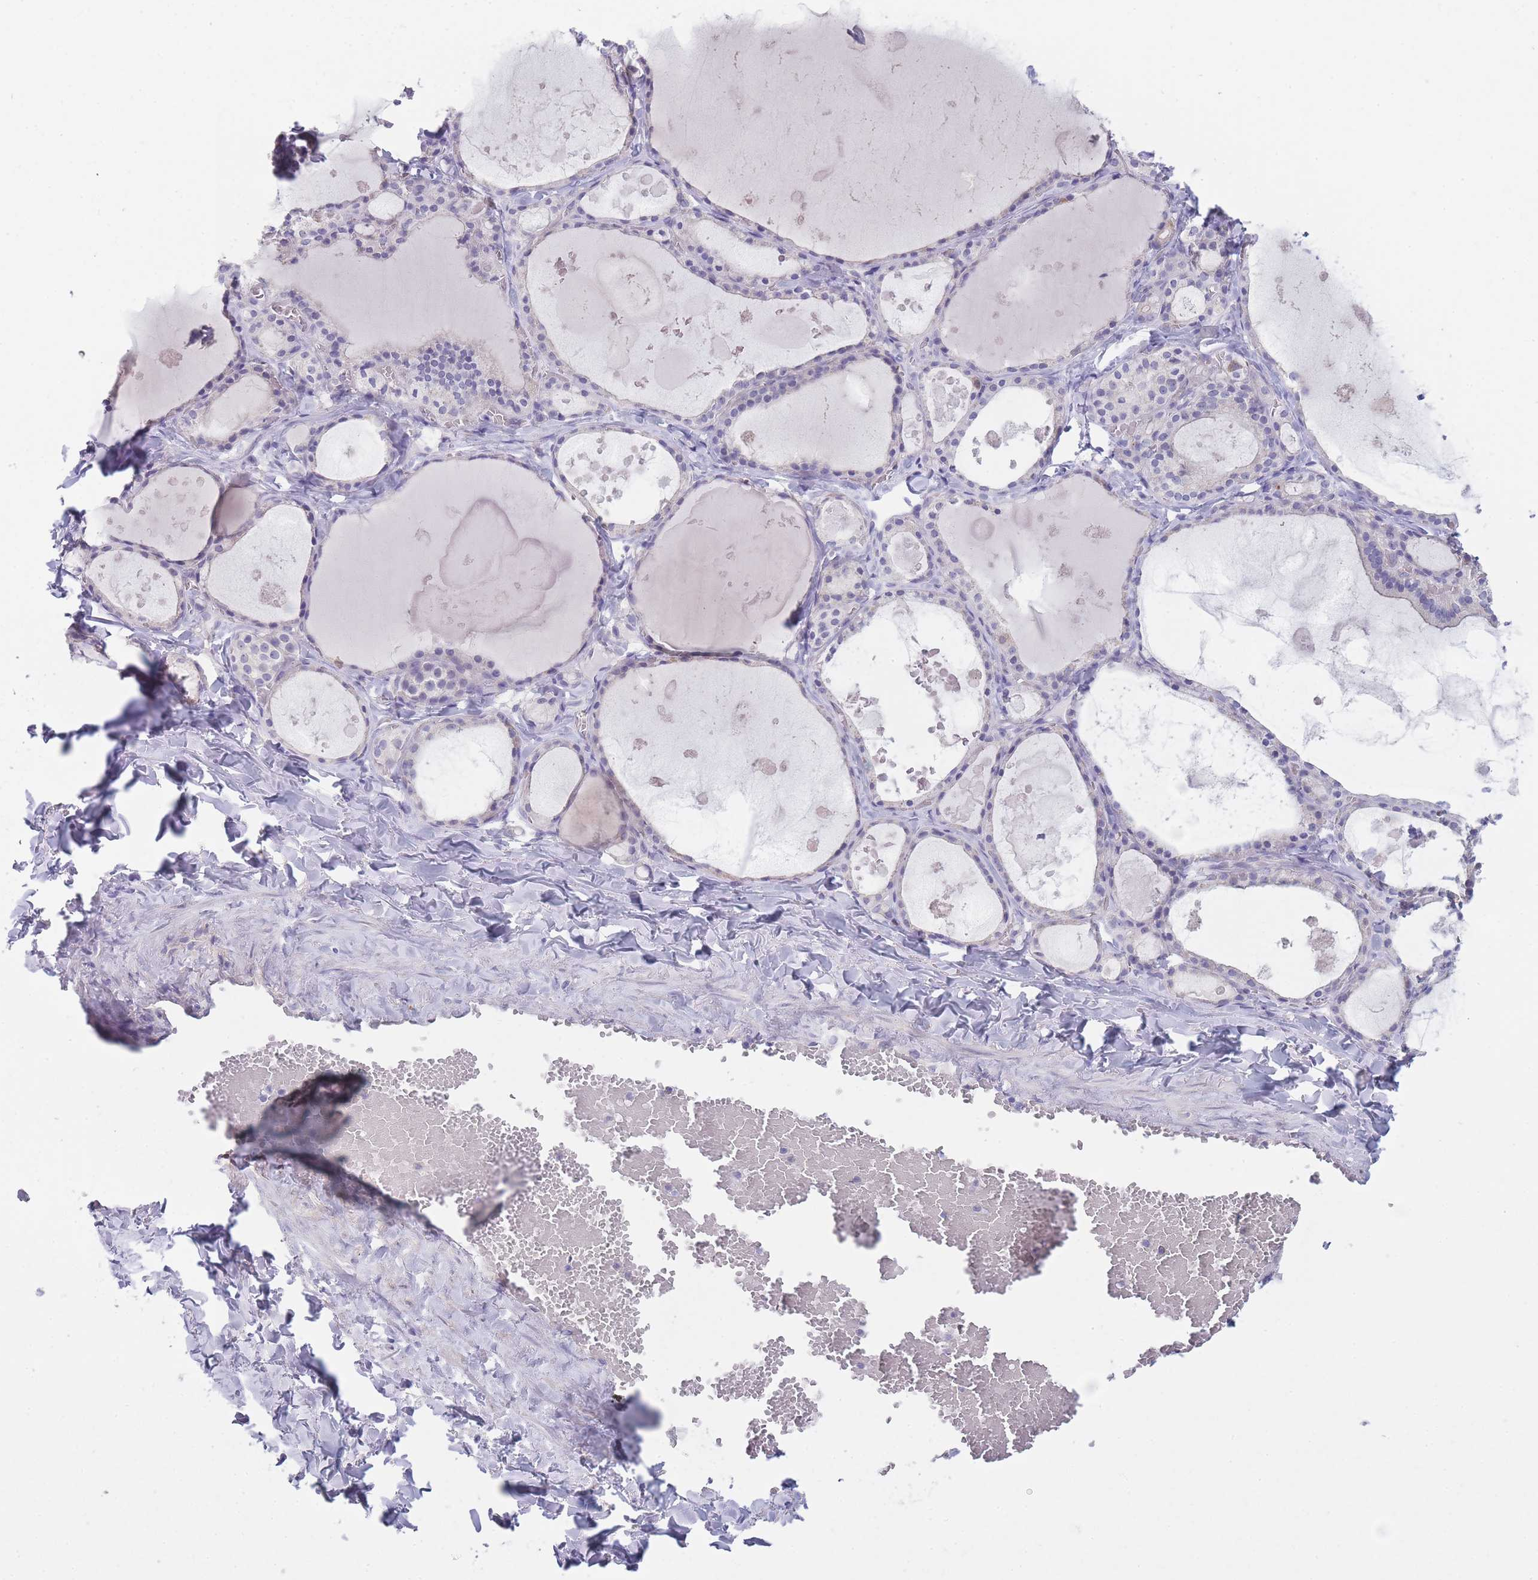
{"staining": {"intensity": "negative", "quantity": "none", "location": "none"}, "tissue": "thyroid gland", "cell_type": "Glandular cells", "image_type": "normal", "snomed": [{"axis": "morphology", "description": "Normal tissue, NOS"}, {"axis": "topography", "description": "Thyroid gland"}], "caption": "Immunohistochemical staining of unremarkable thyroid gland demonstrates no significant positivity in glandular cells. (DAB immunohistochemistry with hematoxylin counter stain).", "gene": "DCANP1", "patient": {"sex": "male", "age": 56}}